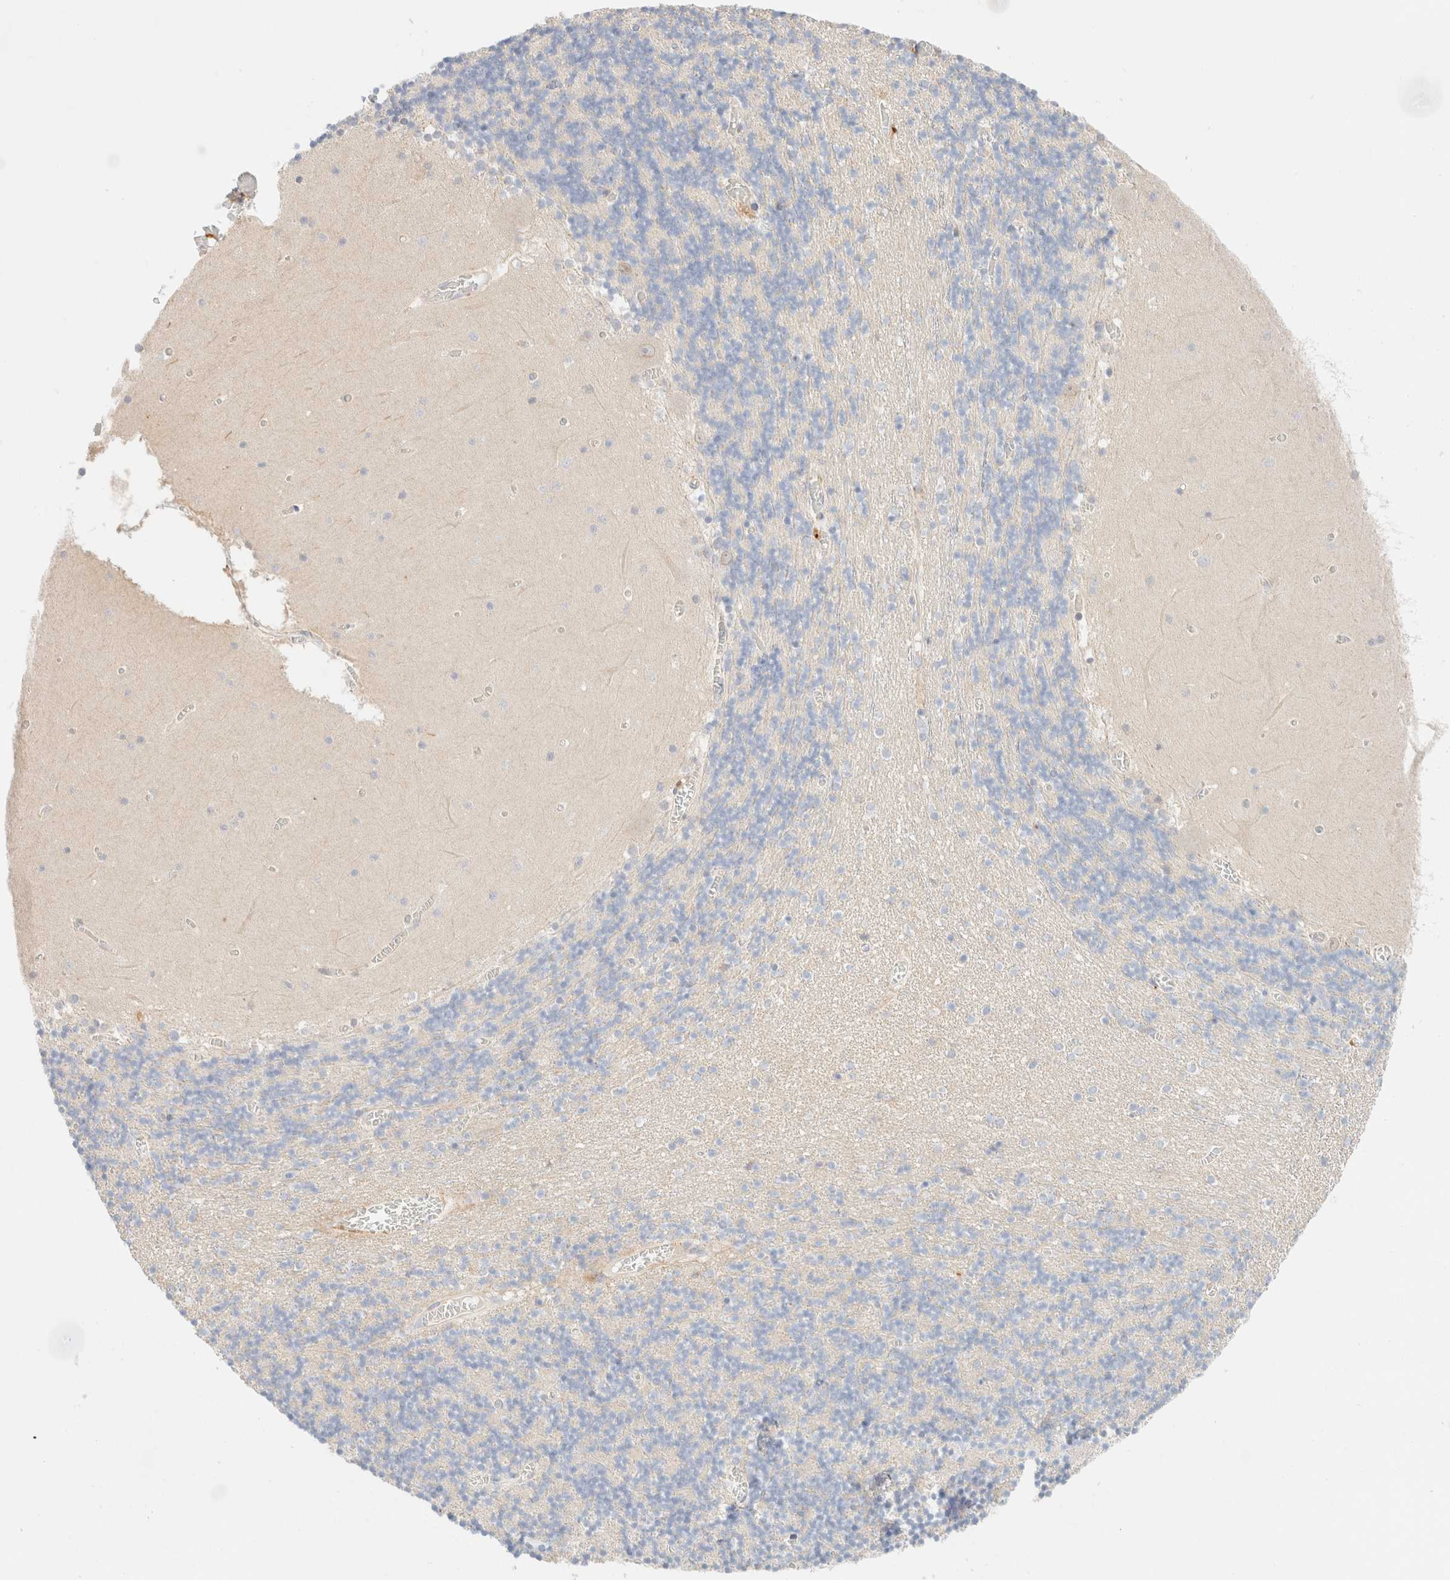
{"staining": {"intensity": "negative", "quantity": "none", "location": "none"}, "tissue": "cerebellum", "cell_type": "Cells in granular layer", "image_type": "normal", "snomed": [{"axis": "morphology", "description": "Normal tissue, NOS"}, {"axis": "topography", "description": "Cerebellum"}], "caption": "Human cerebellum stained for a protein using immunohistochemistry demonstrates no positivity in cells in granular layer.", "gene": "SARM1", "patient": {"sex": "female", "age": 28}}